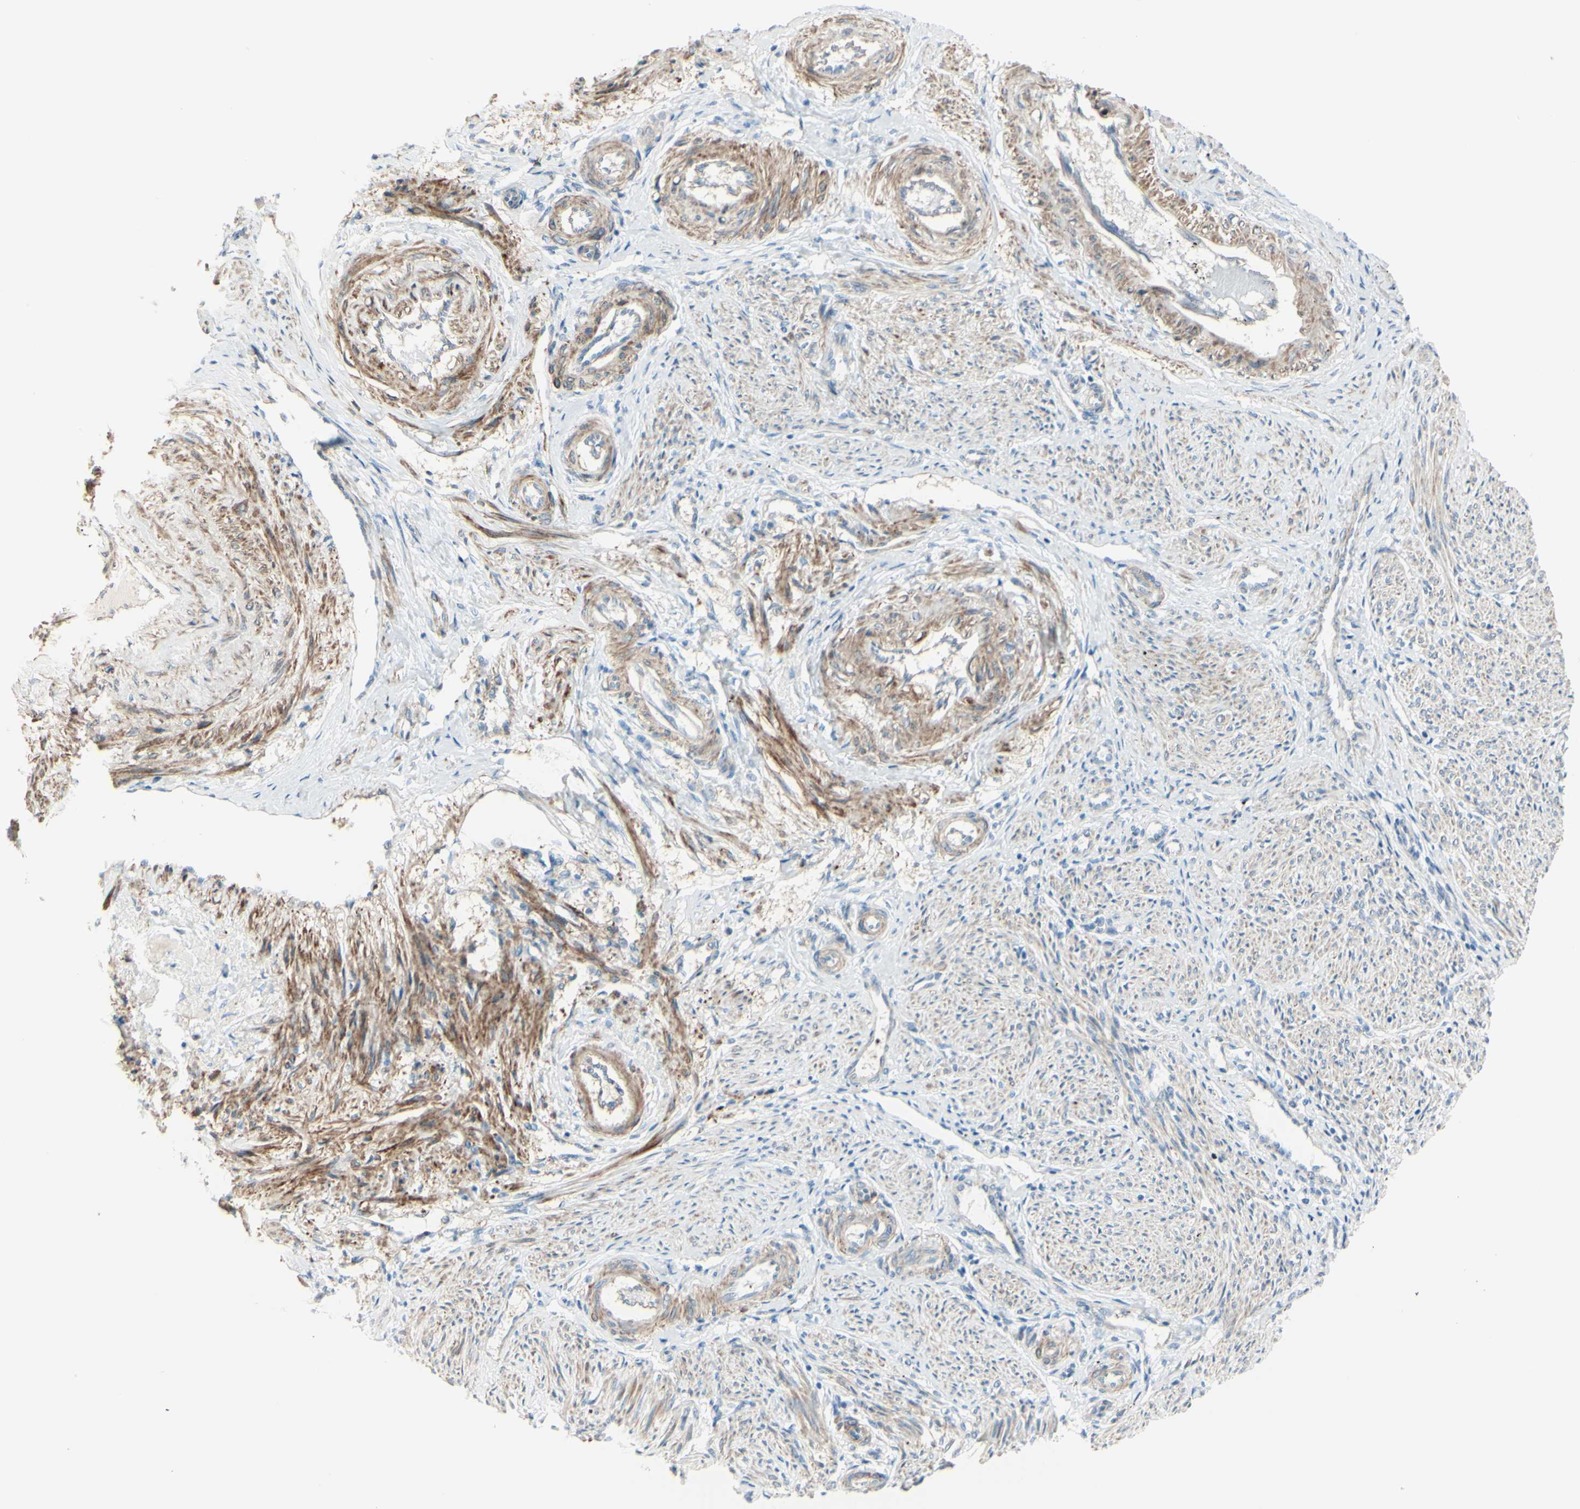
{"staining": {"intensity": "weak", "quantity": "<25%", "location": "cytoplasmic/membranous"}, "tissue": "endometrium", "cell_type": "Cells in endometrial stroma", "image_type": "normal", "snomed": [{"axis": "morphology", "description": "Normal tissue, NOS"}, {"axis": "topography", "description": "Endometrium"}], "caption": "Endometrium was stained to show a protein in brown. There is no significant expression in cells in endometrial stroma.", "gene": "LRRK1", "patient": {"sex": "female", "age": 42}}